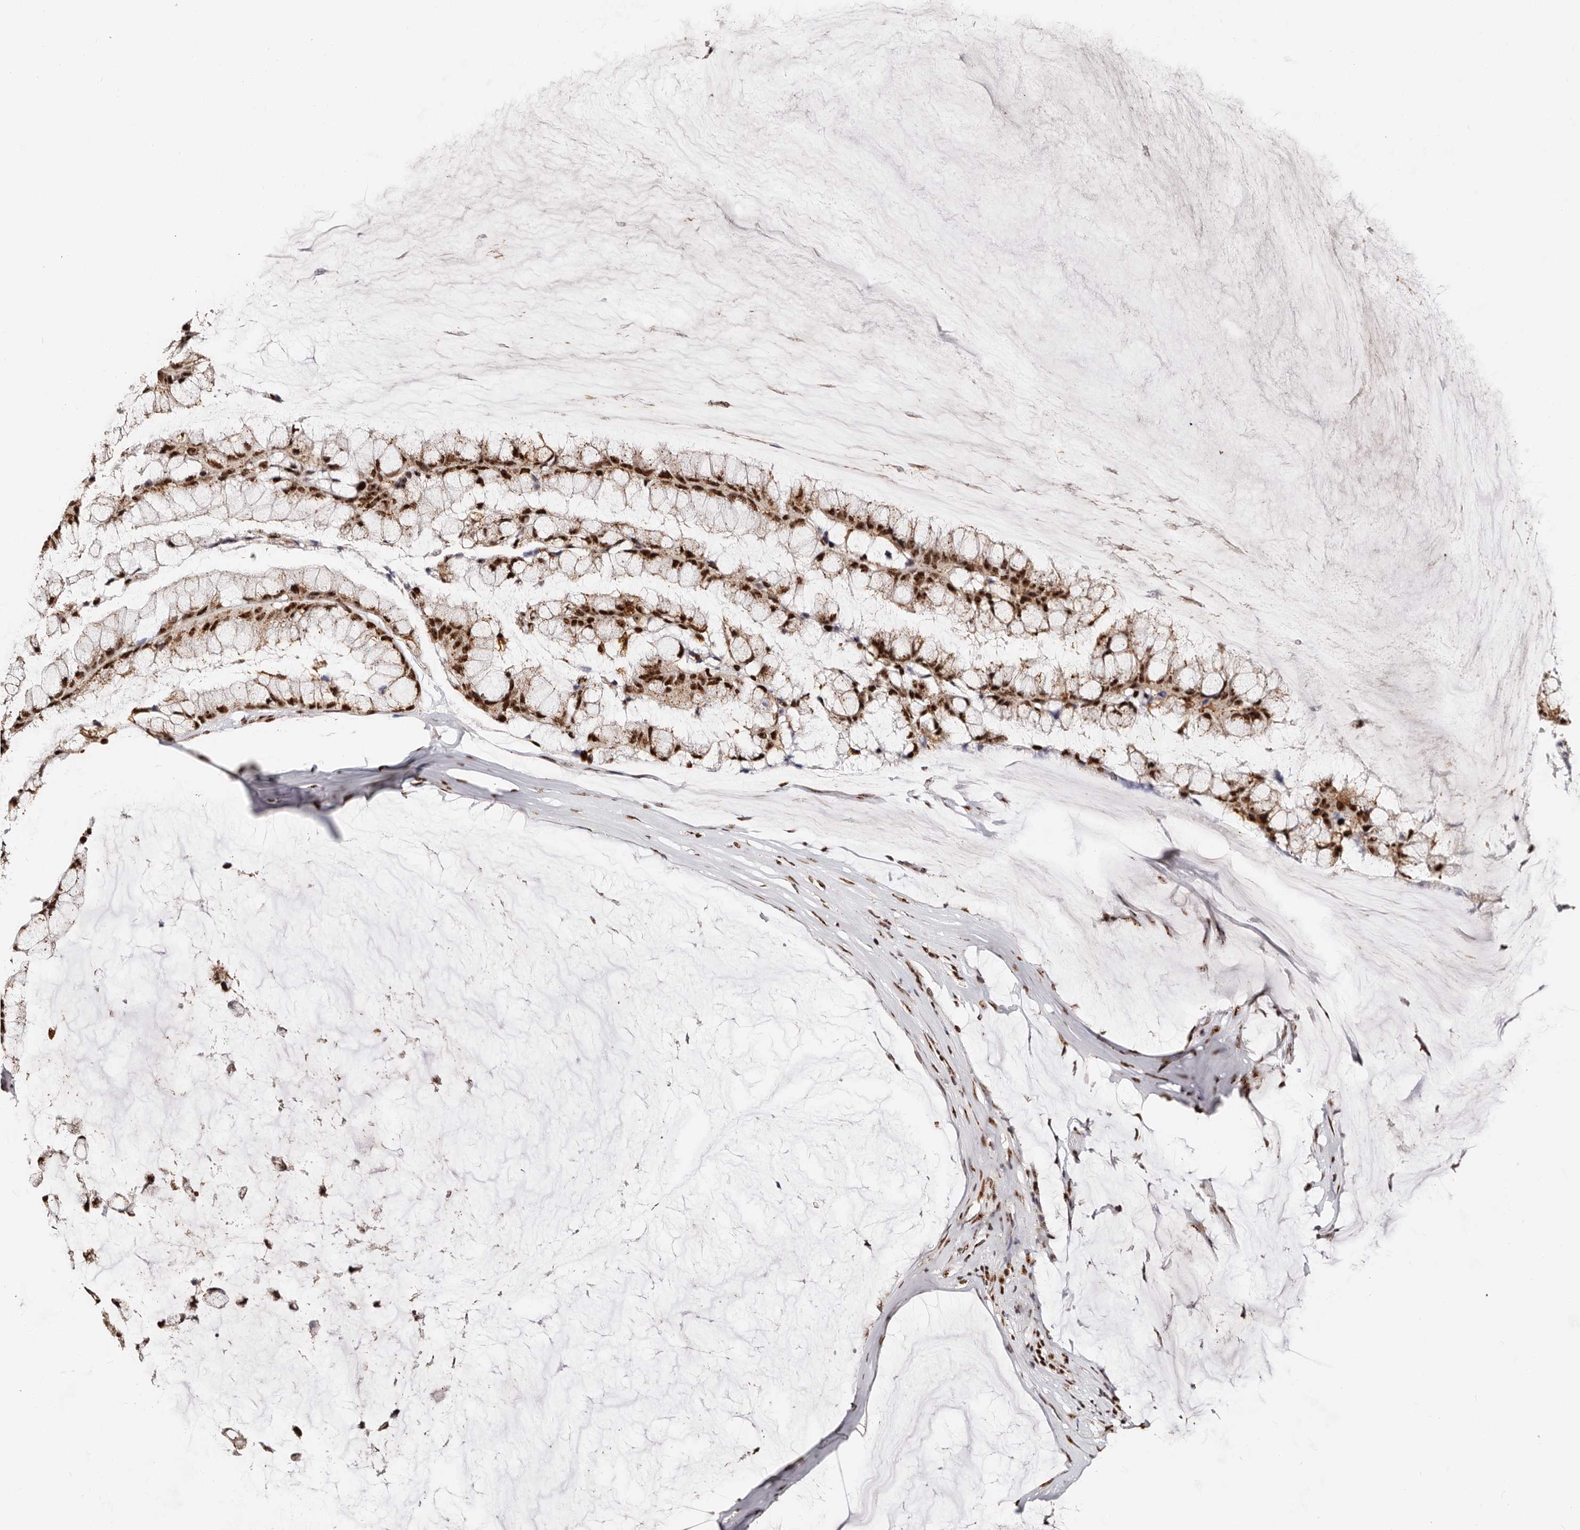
{"staining": {"intensity": "strong", "quantity": ">75%", "location": "nuclear"}, "tissue": "ovarian cancer", "cell_type": "Tumor cells", "image_type": "cancer", "snomed": [{"axis": "morphology", "description": "Cystadenocarcinoma, mucinous, NOS"}, {"axis": "topography", "description": "Ovary"}], "caption": "Immunohistochemistry (IHC) of human ovarian cancer displays high levels of strong nuclear expression in approximately >75% of tumor cells.", "gene": "IQGAP3", "patient": {"sex": "female", "age": 39}}